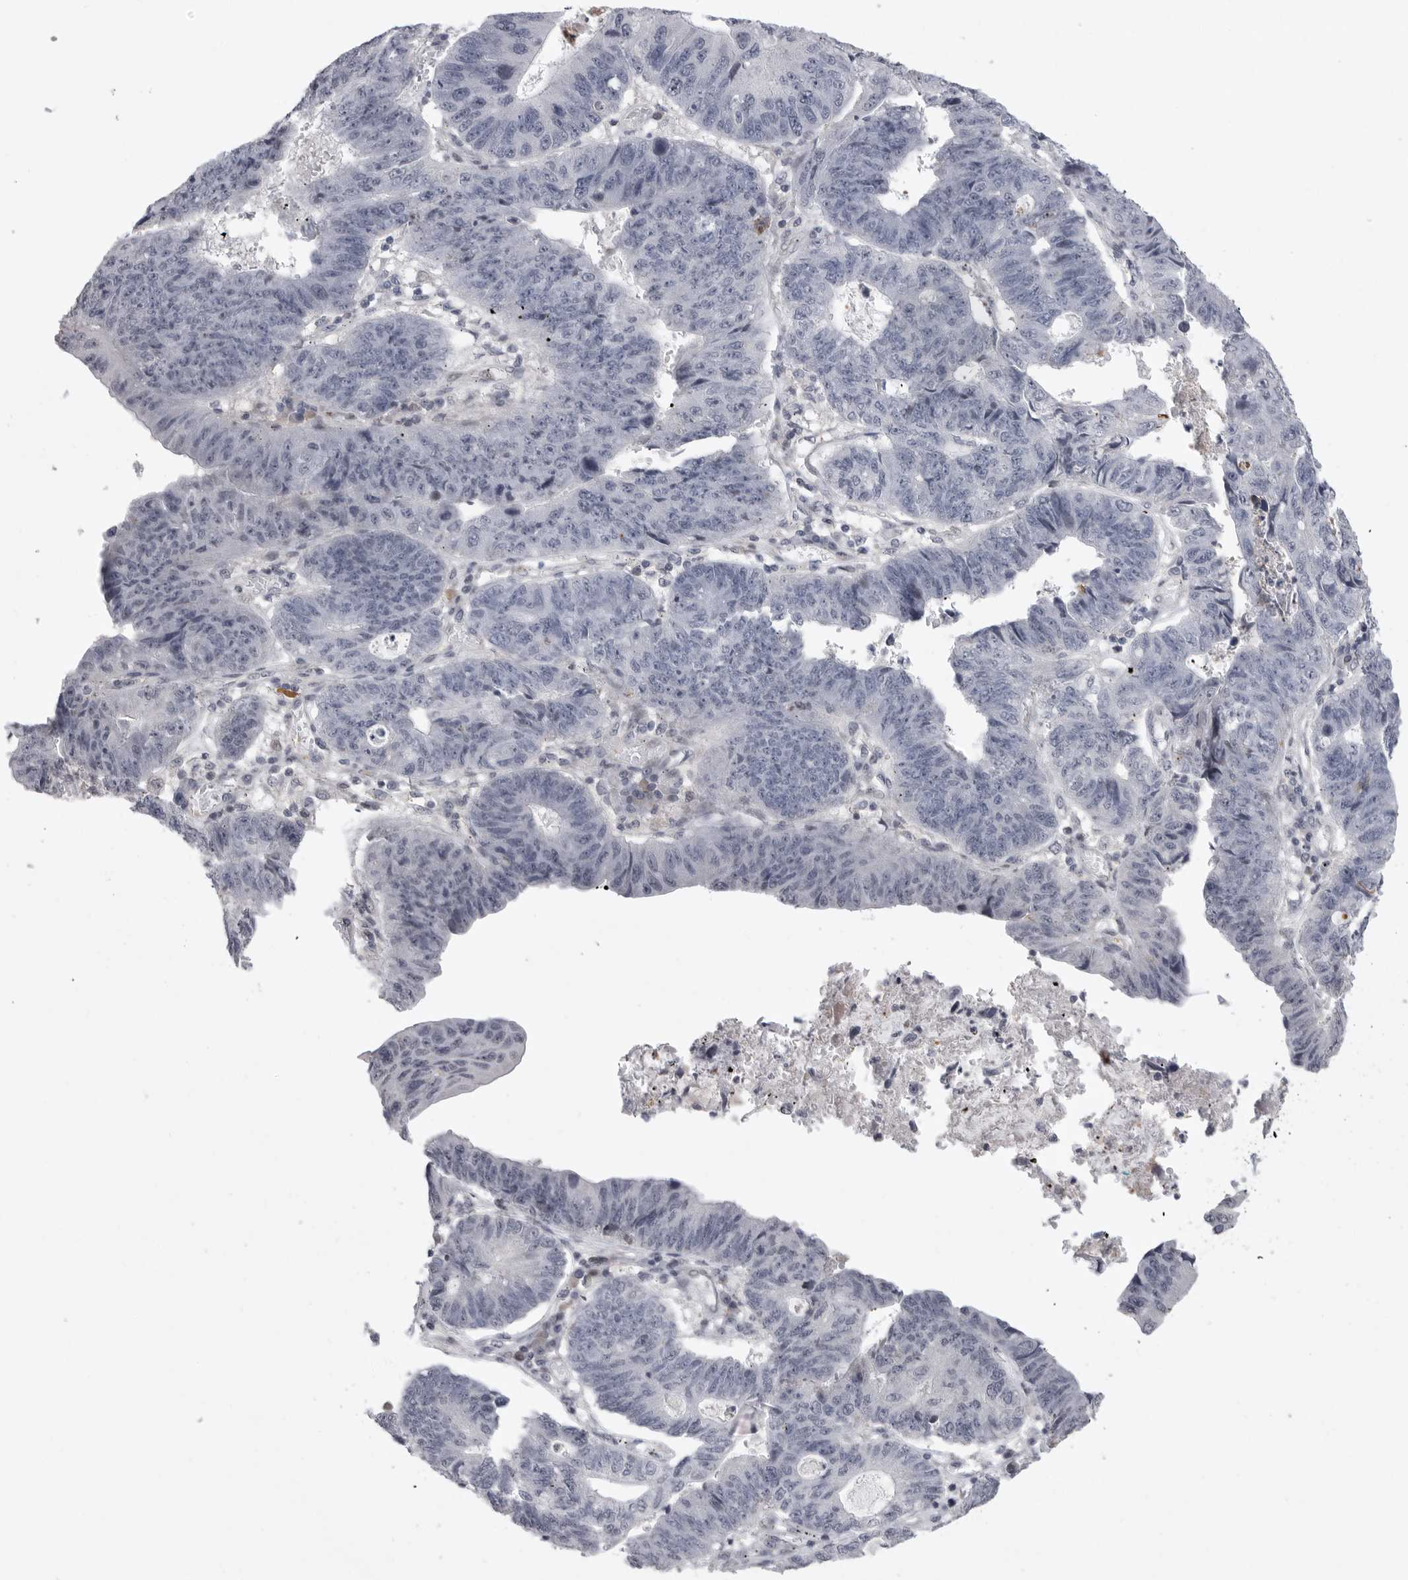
{"staining": {"intensity": "negative", "quantity": "none", "location": "none"}, "tissue": "stomach cancer", "cell_type": "Tumor cells", "image_type": "cancer", "snomed": [{"axis": "morphology", "description": "Adenocarcinoma, NOS"}, {"axis": "topography", "description": "Stomach"}], "caption": "Photomicrograph shows no significant protein staining in tumor cells of stomach cancer. (DAB immunohistochemistry with hematoxylin counter stain).", "gene": "FBXO43", "patient": {"sex": "male", "age": 59}}